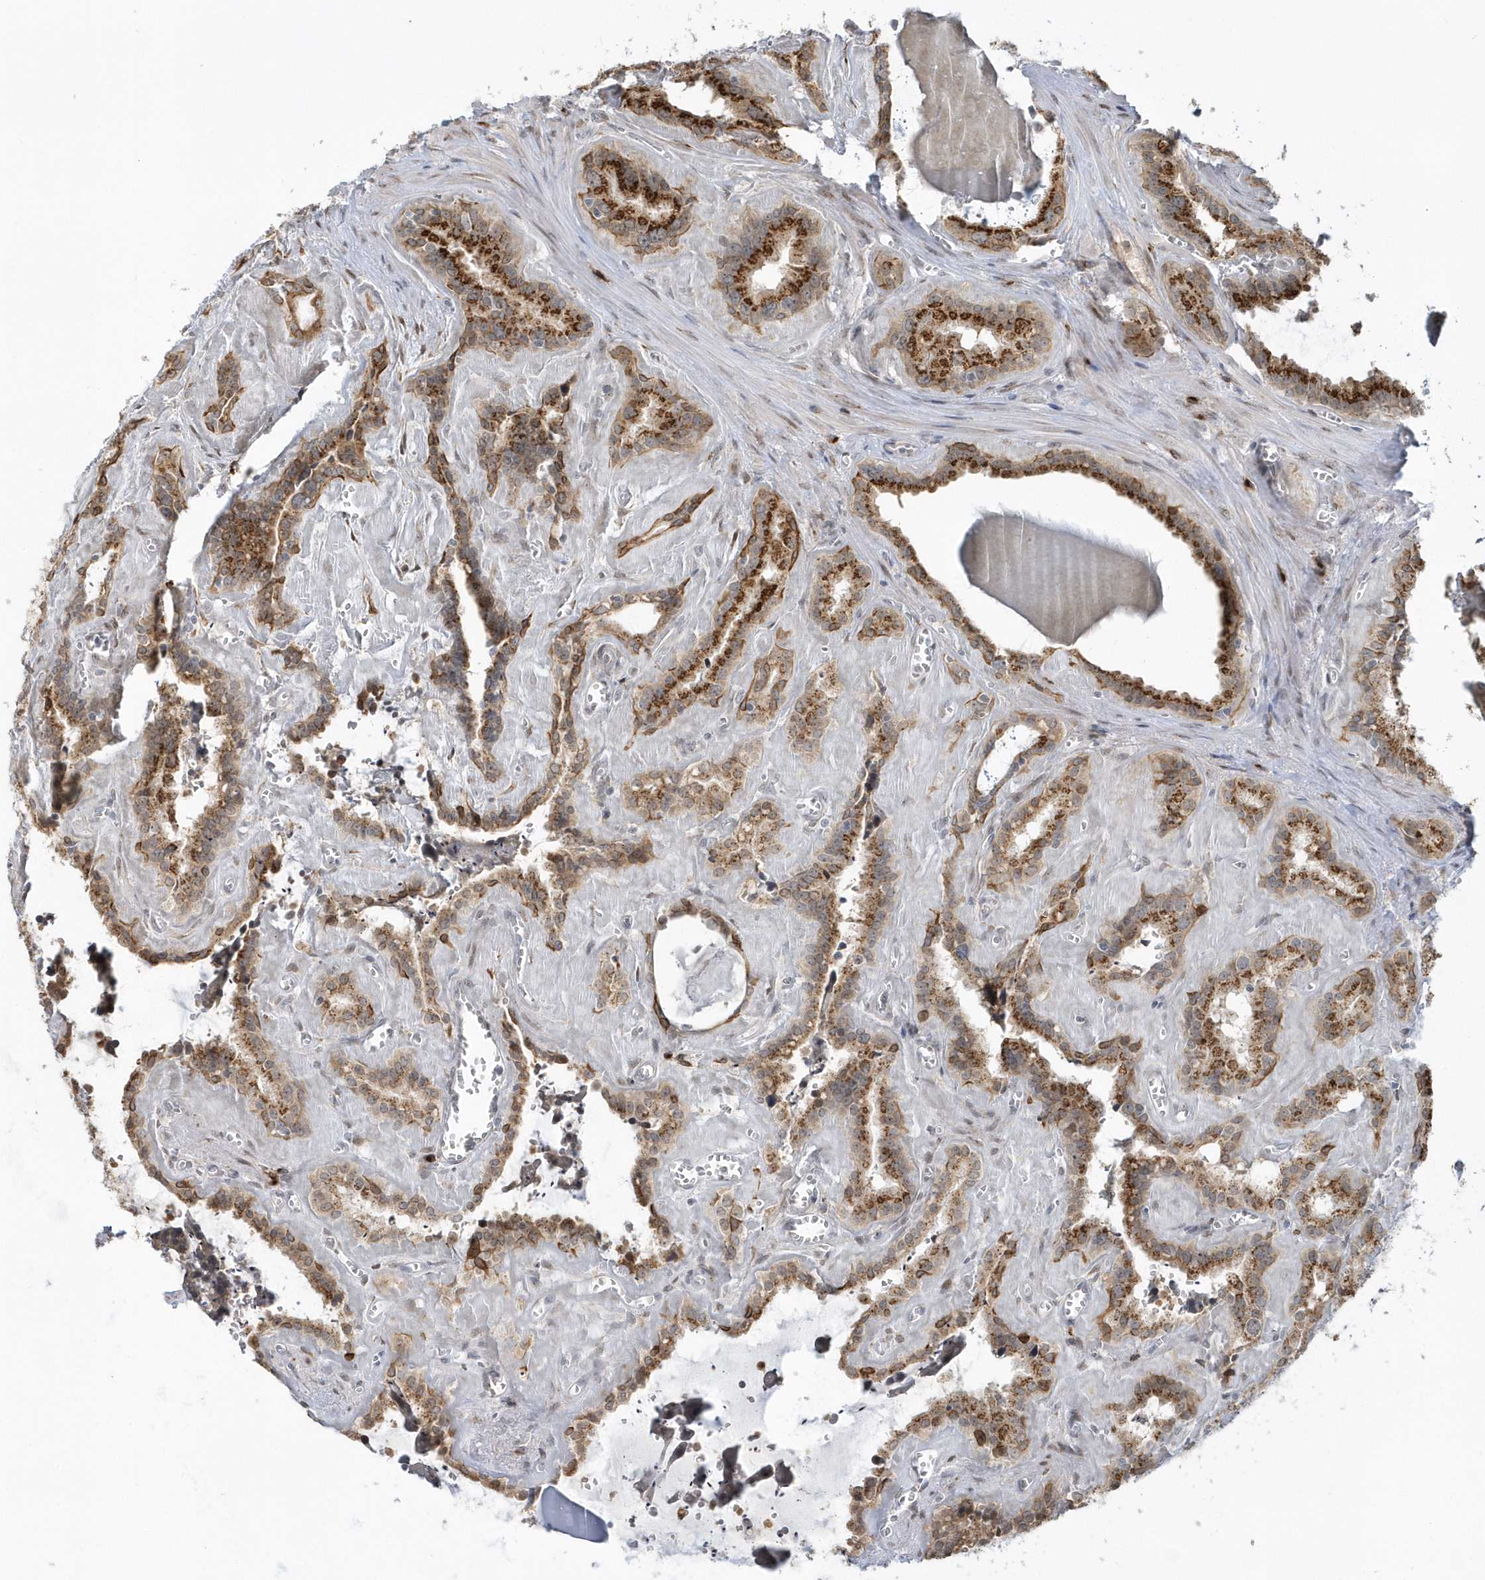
{"staining": {"intensity": "strong", "quantity": ">75%", "location": "cytoplasmic/membranous"}, "tissue": "seminal vesicle", "cell_type": "Glandular cells", "image_type": "normal", "snomed": [{"axis": "morphology", "description": "Normal tissue, NOS"}, {"axis": "topography", "description": "Prostate"}, {"axis": "topography", "description": "Seminal veicle"}], "caption": "Protein staining of normal seminal vesicle reveals strong cytoplasmic/membranous positivity in approximately >75% of glandular cells. (Stains: DAB in brown, nuclei in blue, Microscopy: brightfield microscopy at high magnification).", "gene": "DHFR", "patient": {"sex": "male", "age": 59}}